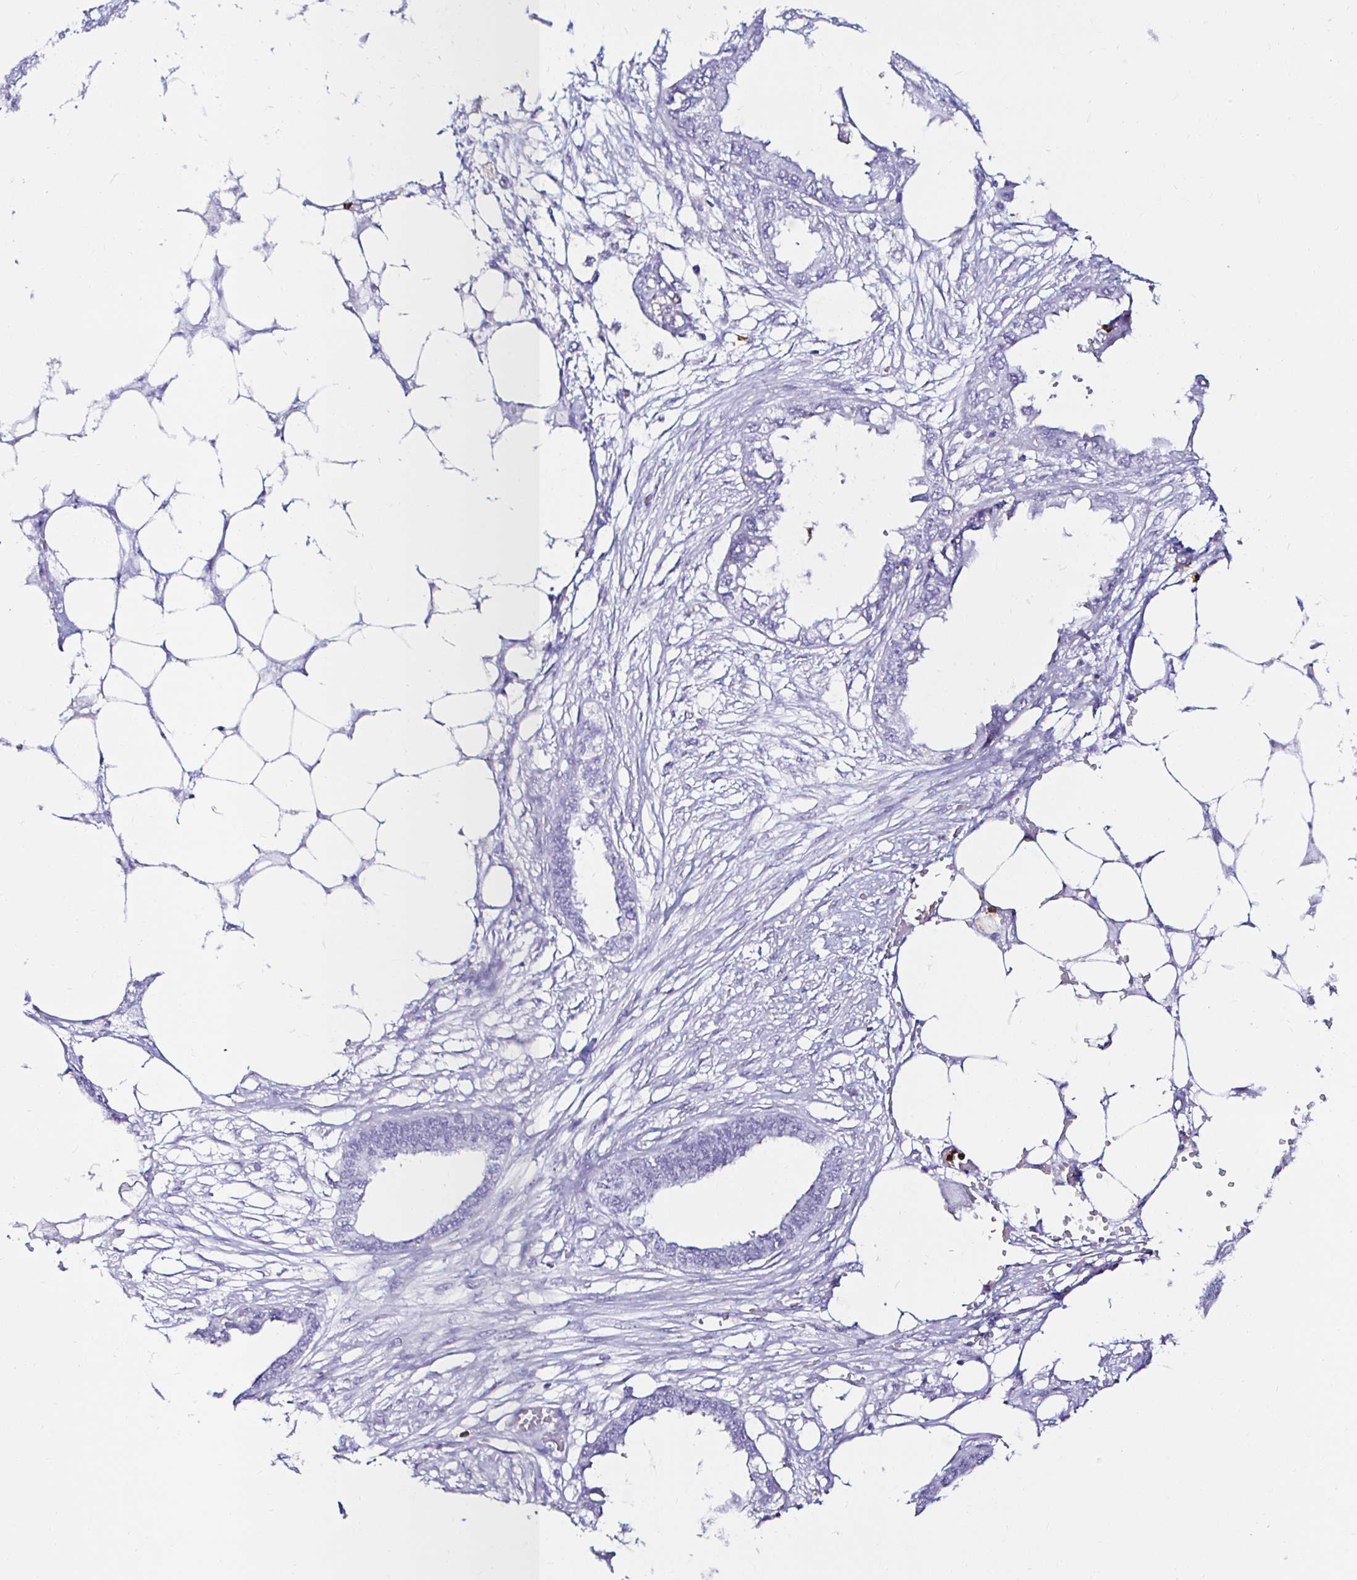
{"staining": {"intensity": "negative", "quantity": "none", "location": "none"}, "tissue": "endometrial cancer", "cell_type": "Tumor cells", "image_type": "cancer", "snomed": [{"axis": "morphology", "description": "Adenocarcinoma, NOS"}, {"axis": "morphology", "description": "Adenocarcinoma, metastatic, NOS"}, {"axis": "topography", "description": "Adipose tissue"}, {"axis": "topography", "description": "Endometrium"}], "caption": "Immunohistochemical staining of human metastatic adenocarcinoma (endometrial) displays no significant expression in tumor cells.", "gene": "CYBB", "patient": {"sex": "female", "age": 67}}